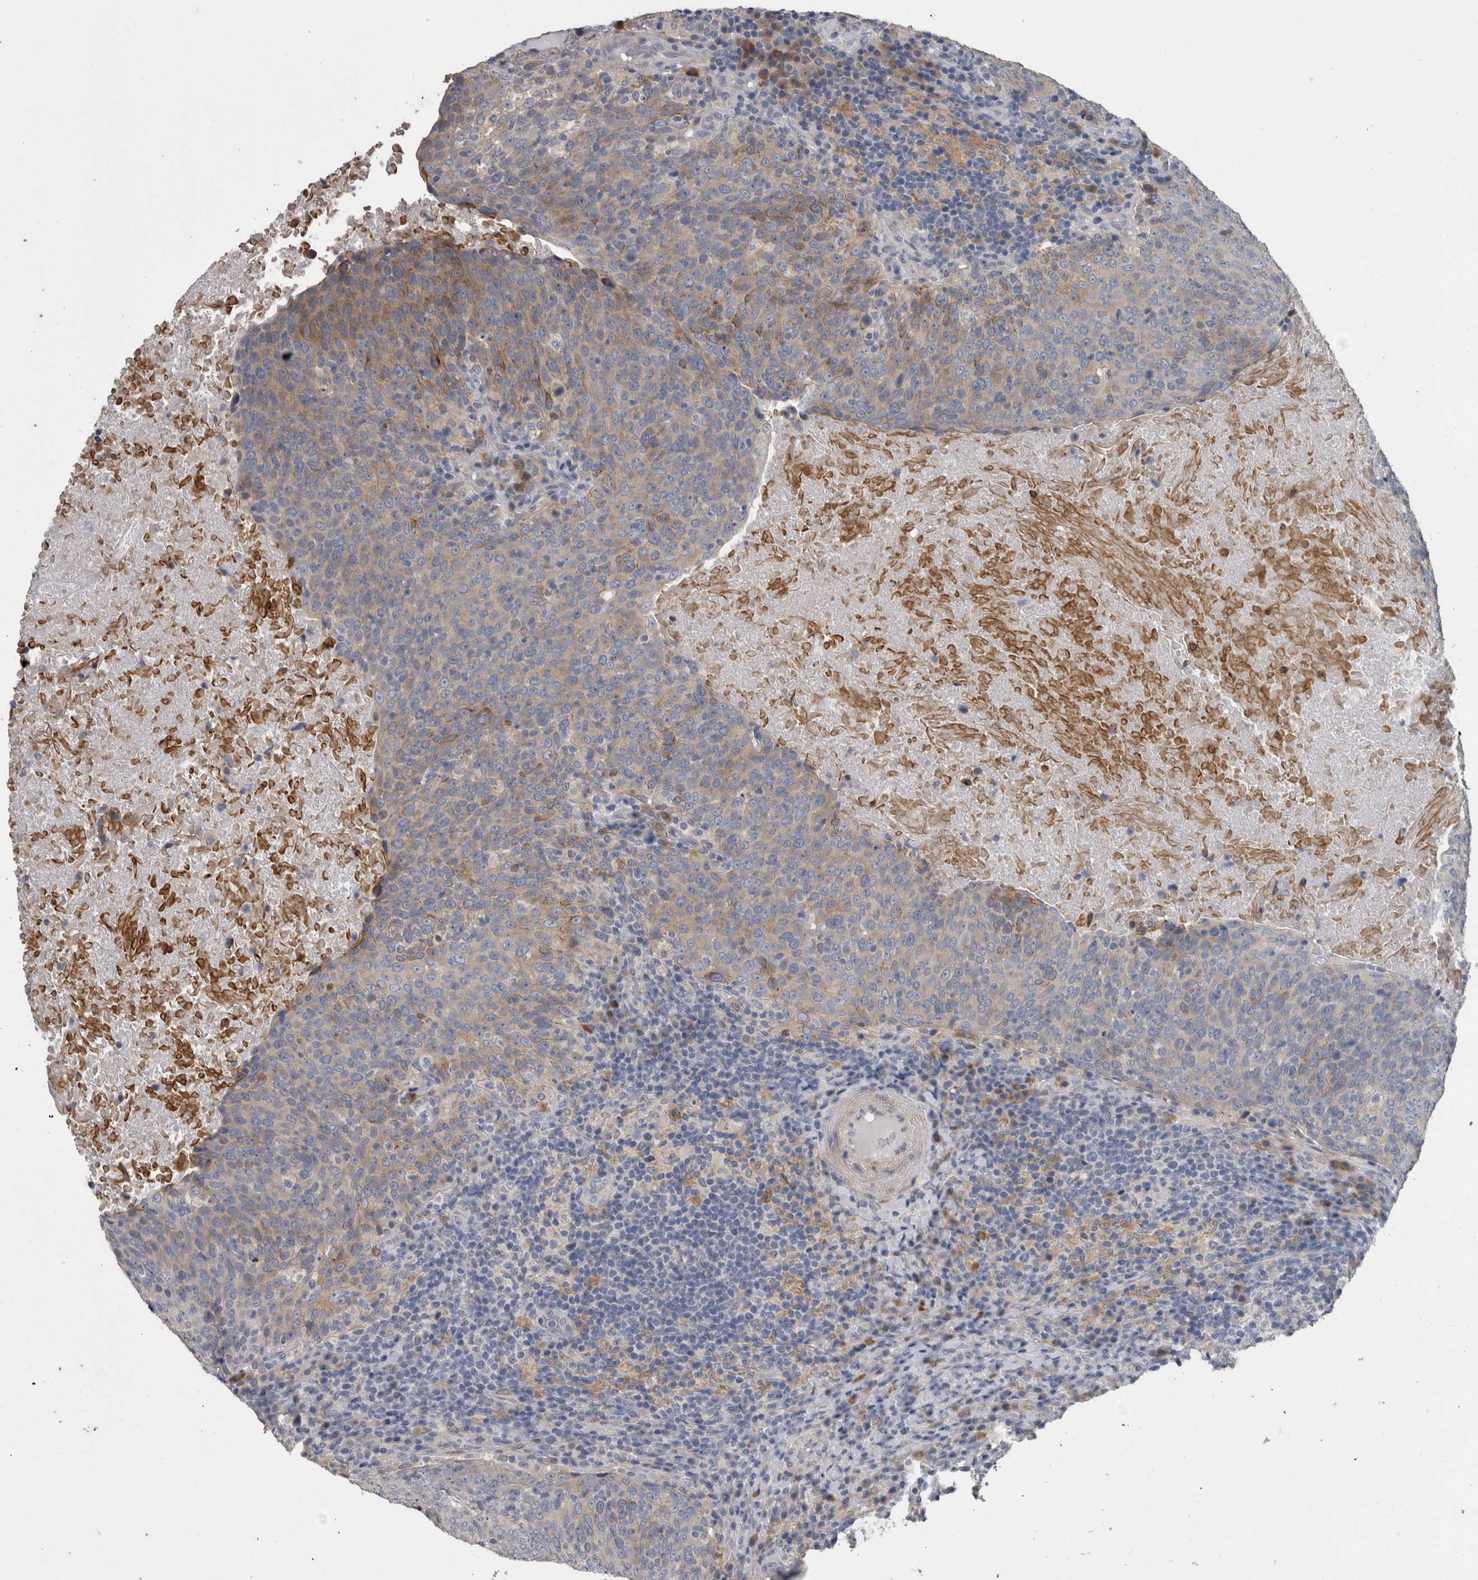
{"staining": {"intensity": "weak", "quantity": "<25%", "location": "cytoplasmic/membranous"}, "tissue": "head and neck cancer", "cell_type": "Tumor cells", "image_type": "cancer", "snomed": [{"axis": "morphology", "description": "Squamous cell carcinoma, NOS"}, {"axis": "morphology", "description": "Squamous cell carcinoma, metastatic, NOS"}, {"axis": "topography", "description": "Lymph node"}, {"axis": "topography", "description": "Head-Neck"}], "caption": "Tumor cells are negative for brown protein staining in metastatic squamous cell carcinoma (head and neck).", "gene": "EFEMP2", "patient": {"sex": "male", "age": 62}}